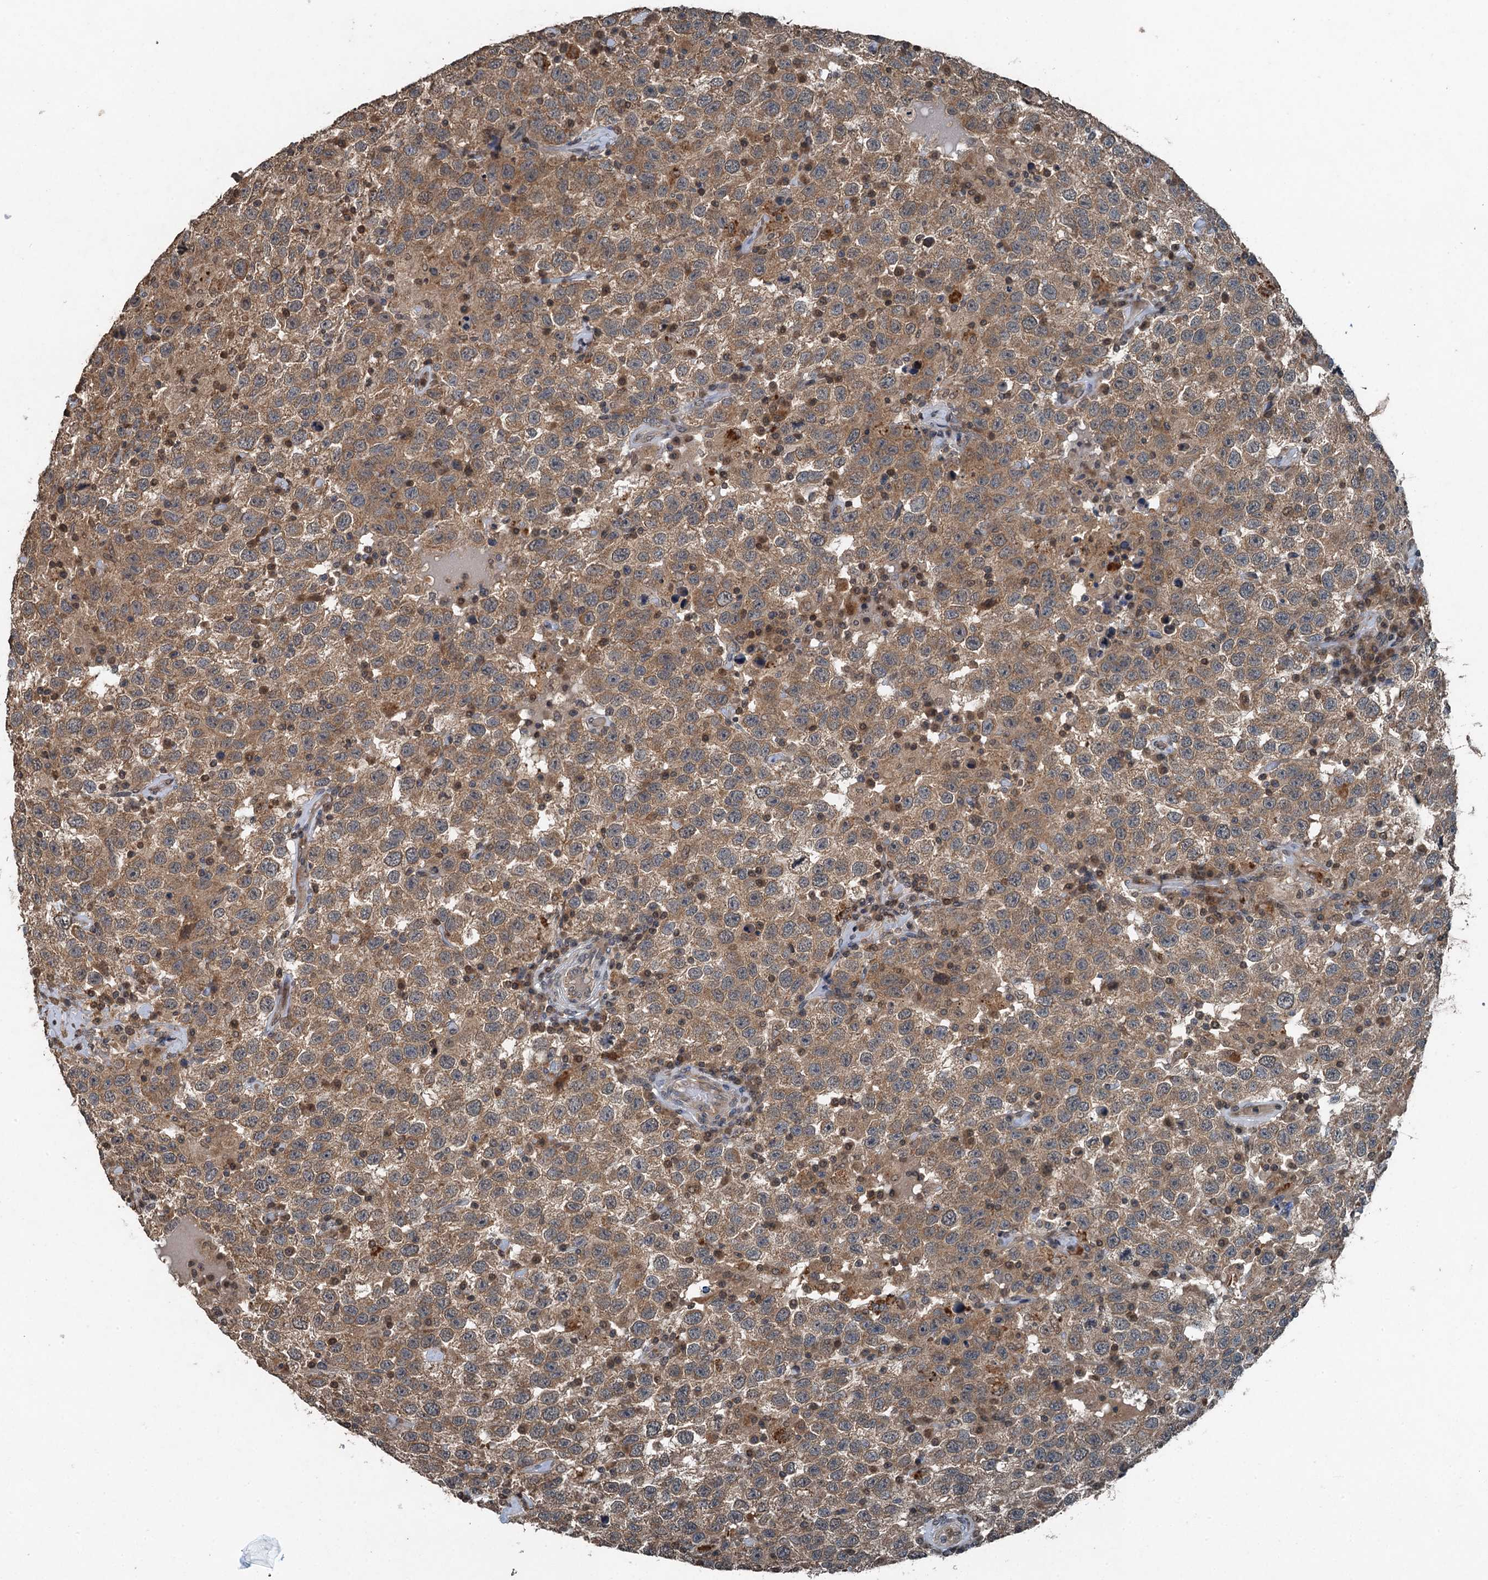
{"staining": {"intensity": "moderate", "quantity": ">75%", "location": "cytoplasmic/membranous"}, "tissue": "testis cancer", "cell_type": "Tumor cells", "image_type": "cancer", "snomed": [{"axis": "morphology", "description": "Seminoma, NOS"}, {"axis": "topography", "description": "Testis"}], "caption": "Protein staining shows moderate cytoplasmic/membranous staining in about >75% of tumor cells in testis cancer (seminoma).", "gene": "TCTN1", "patient": {"sex": "male", "age": 41}}